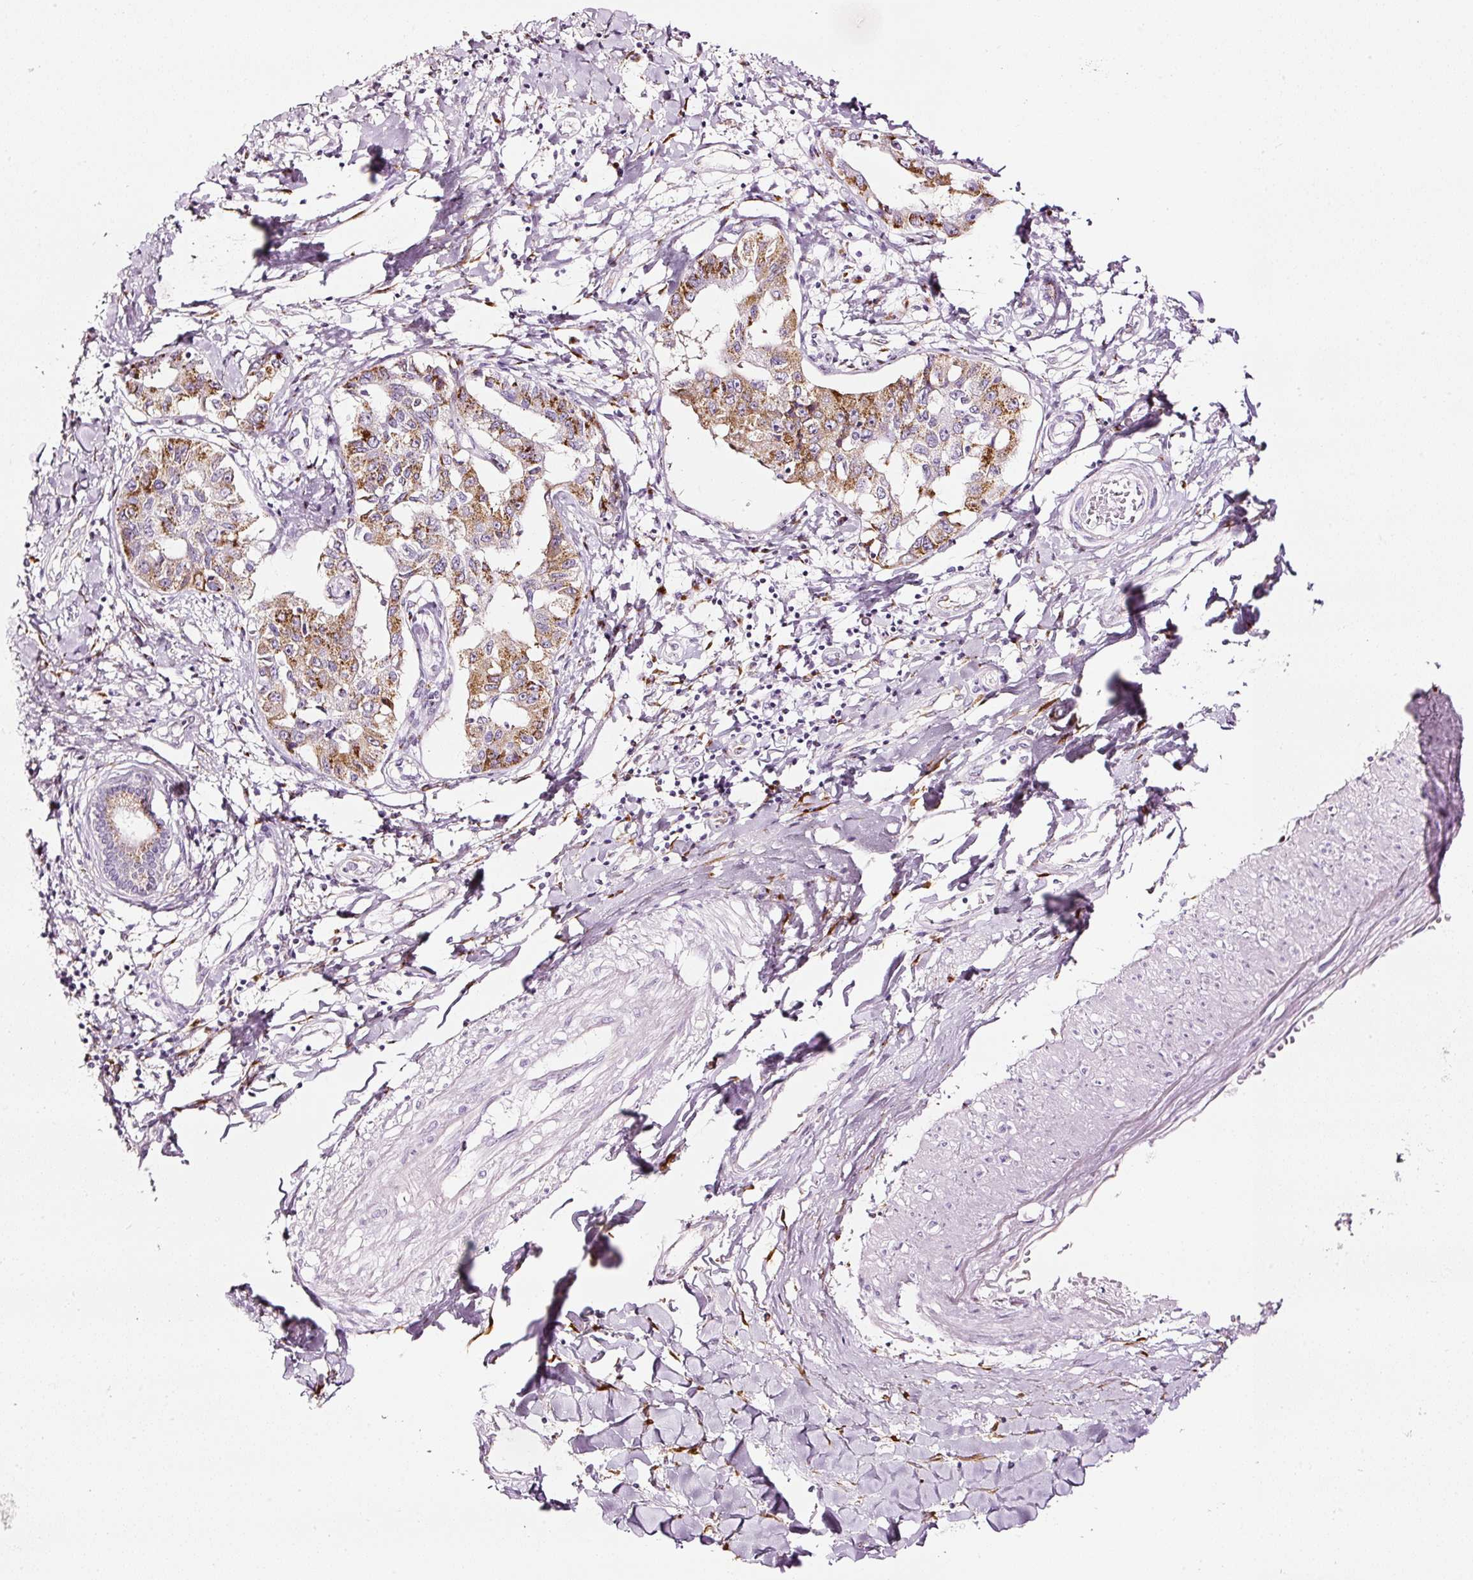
{"staining": {"intensity": "moderate", "quantity": "25%-75%", "location": "cytoplasmic/membranous"}, "tissue": "liver cancer", "cell_type": "Tumor cells", "image_type": "cancer", "snomed": [{"axis": "morphology", "description": "Cholangiocarcinoma"}, {"axis": "topography", "description": "Liver"}], "caption": "A medium amount of moderate cytoplasmic/membranous expression is appreciated in about 25%-75% of tumor cells in cholangiocarcinoma (liver) tissue. (Brightfield microscopy of DAB IHC at high magnification).", "gene": "SDF4", "patient": {"sex": "male", "age": 59}}